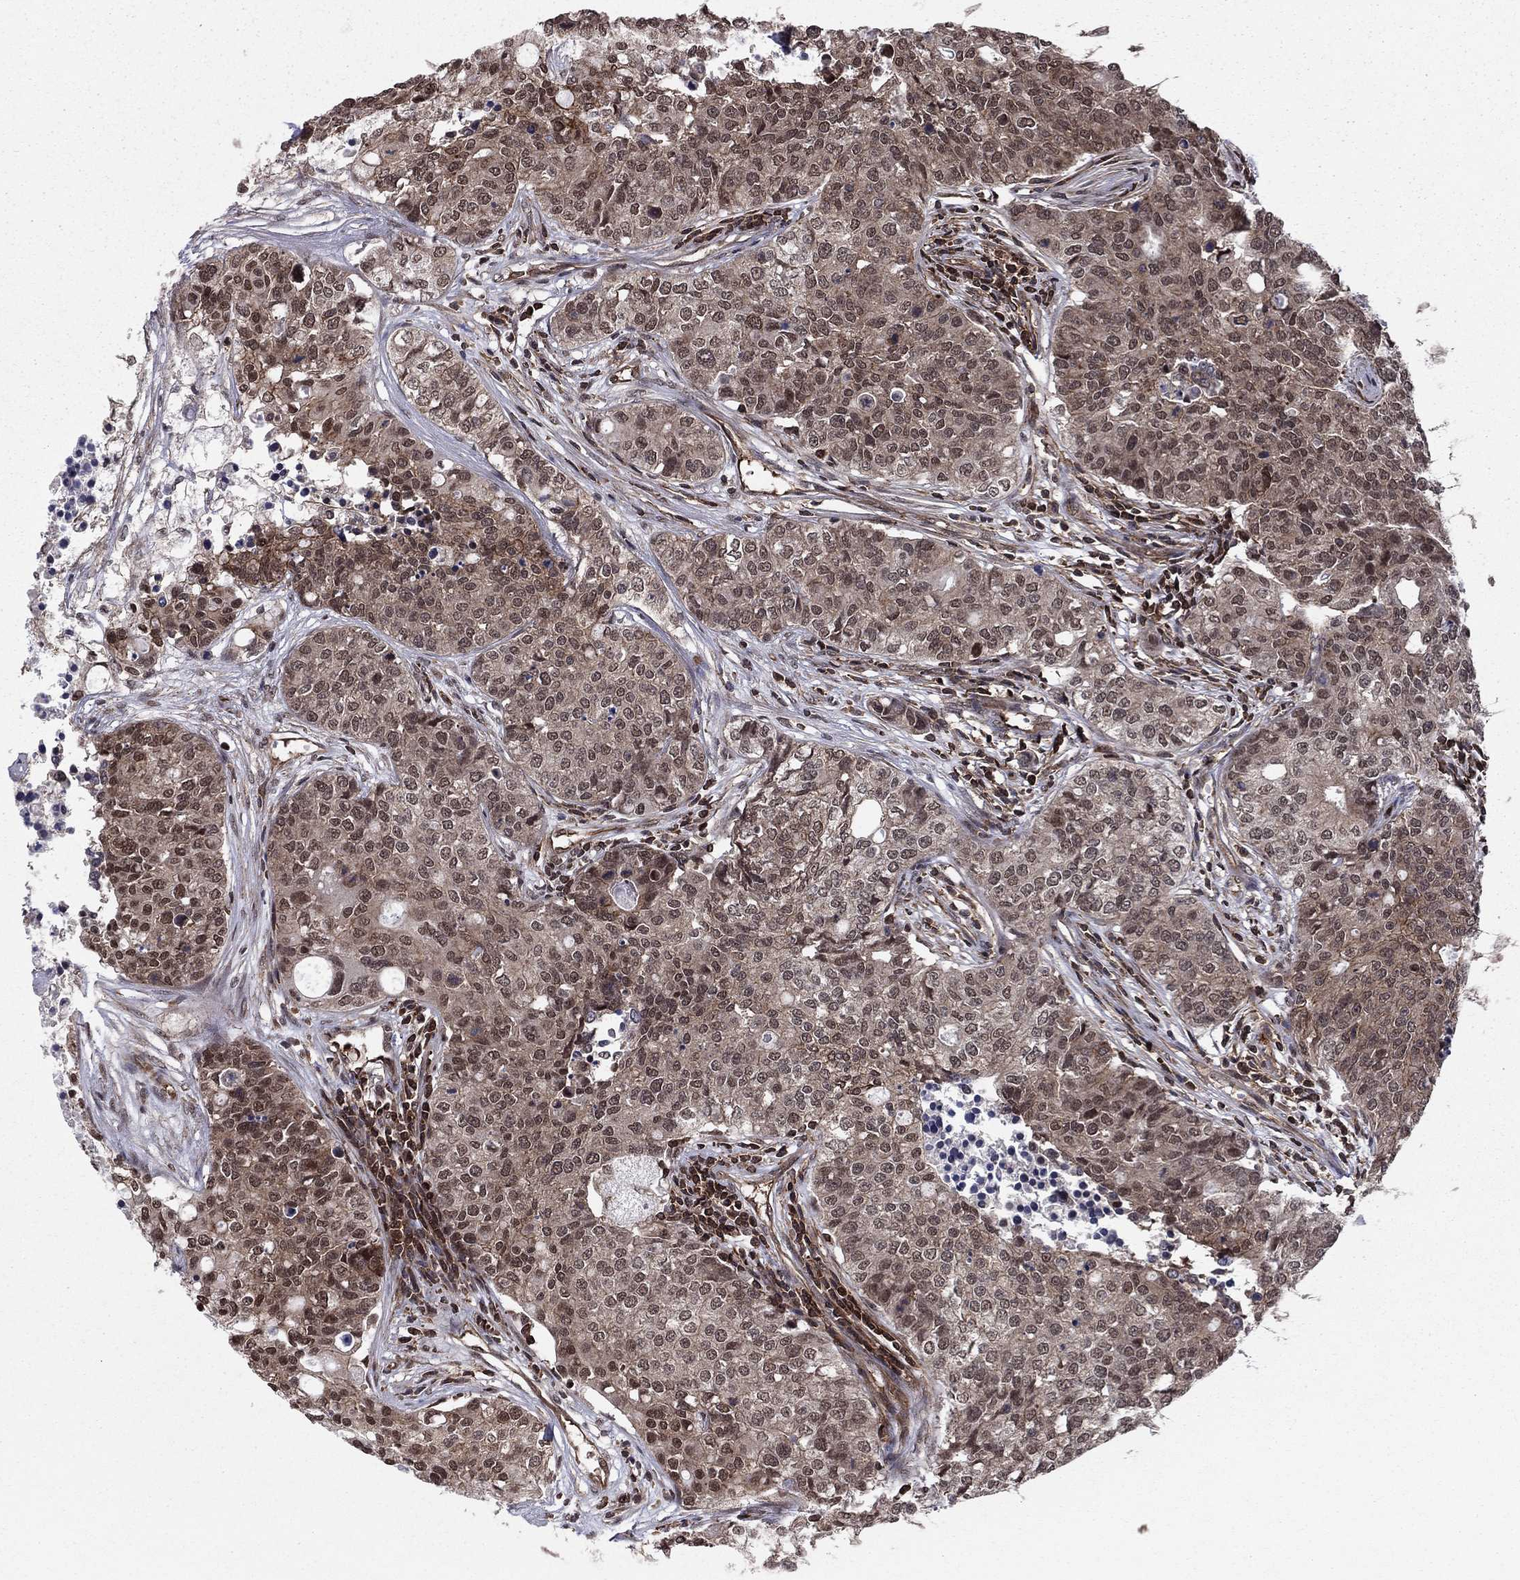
{"staining": {"intensity": "moderate", "quantity": "25%-75%", "location": "cytoplasmic/membranous,nuclear"}, "tissue": "carcinoid", "cell_type": "Tumor cells", "image_type": "cancer", "snomed": [{"axis": "morphology", "description": "Carcinoid, malignant, NOS"}, {"axis": "topography", "description": "Colon"}], "caption": "An IHC micrograph of tumor tissue is shown. Protein staining in brown shows moderate cytoplasmic/membranous and nuclear positivity in carcinoid within tumor cells. (DAB (3,3'-diaminobenzidine) IHC, brown staining for protein, blue staining for nuclei).", "gene": "SSX2IP", "patient": {"sex": "male", "age": 81}}